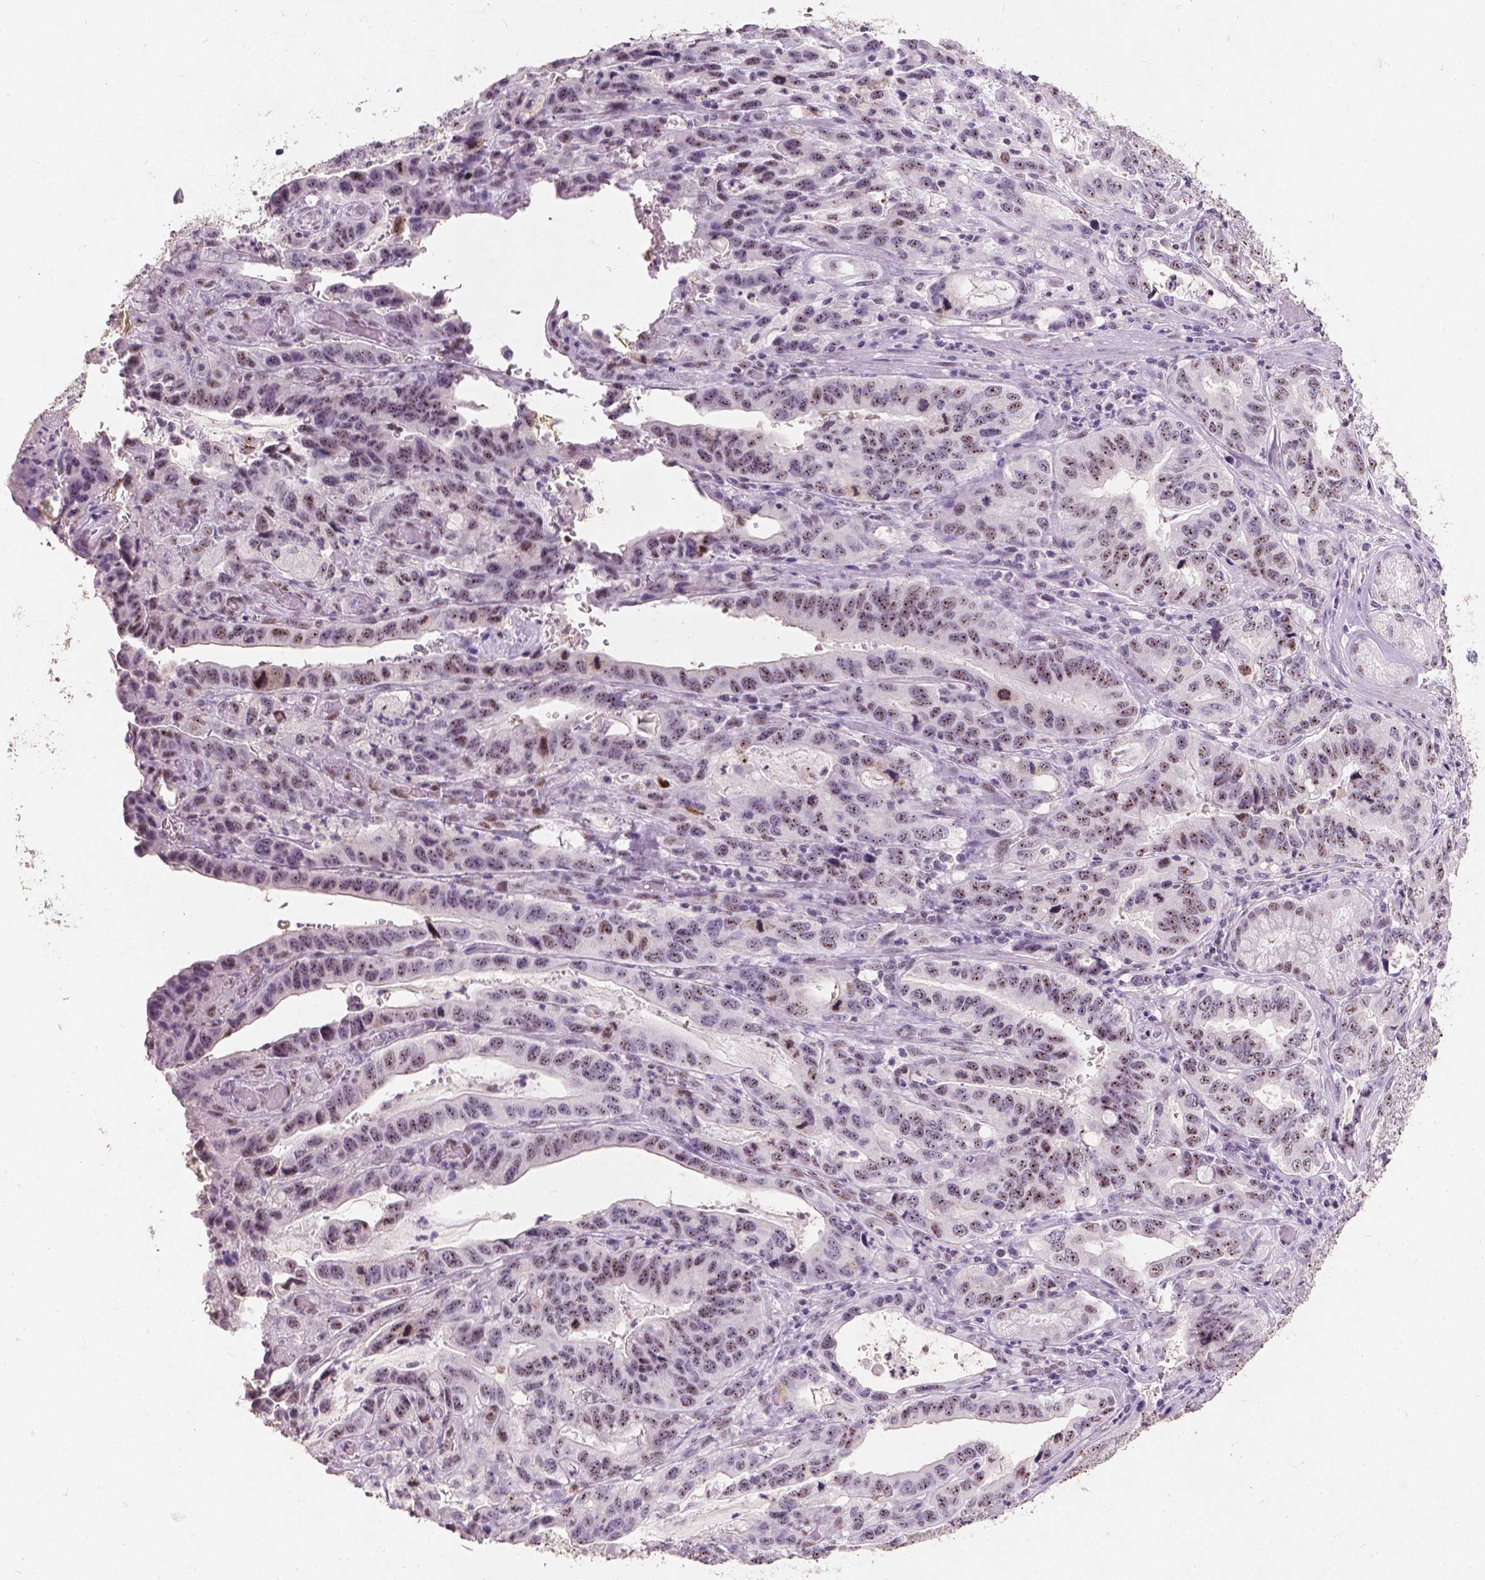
{"staining": {"intensity": "weak", "quantity": "25%-75%", "location": "nuclear"}, "tissue": "stomach cancer", "cell_type": "Tumor cells", "image_type": "cancer", "snomed": [{"axis": "morphology", "description": "Adenocarcinoma, NOS"}, {"axis": "topography", "description": "Stomach, lower"}], "caption": "A high-resolution photomicrograph shows immunohistochemistry (IHC) staining of stomach cancer, which demonstrates weak nuclear staining in approximately 25%-75% of tumor cells.", "gene": "COIL", "patient": {"sex": "female", "age": 76}}